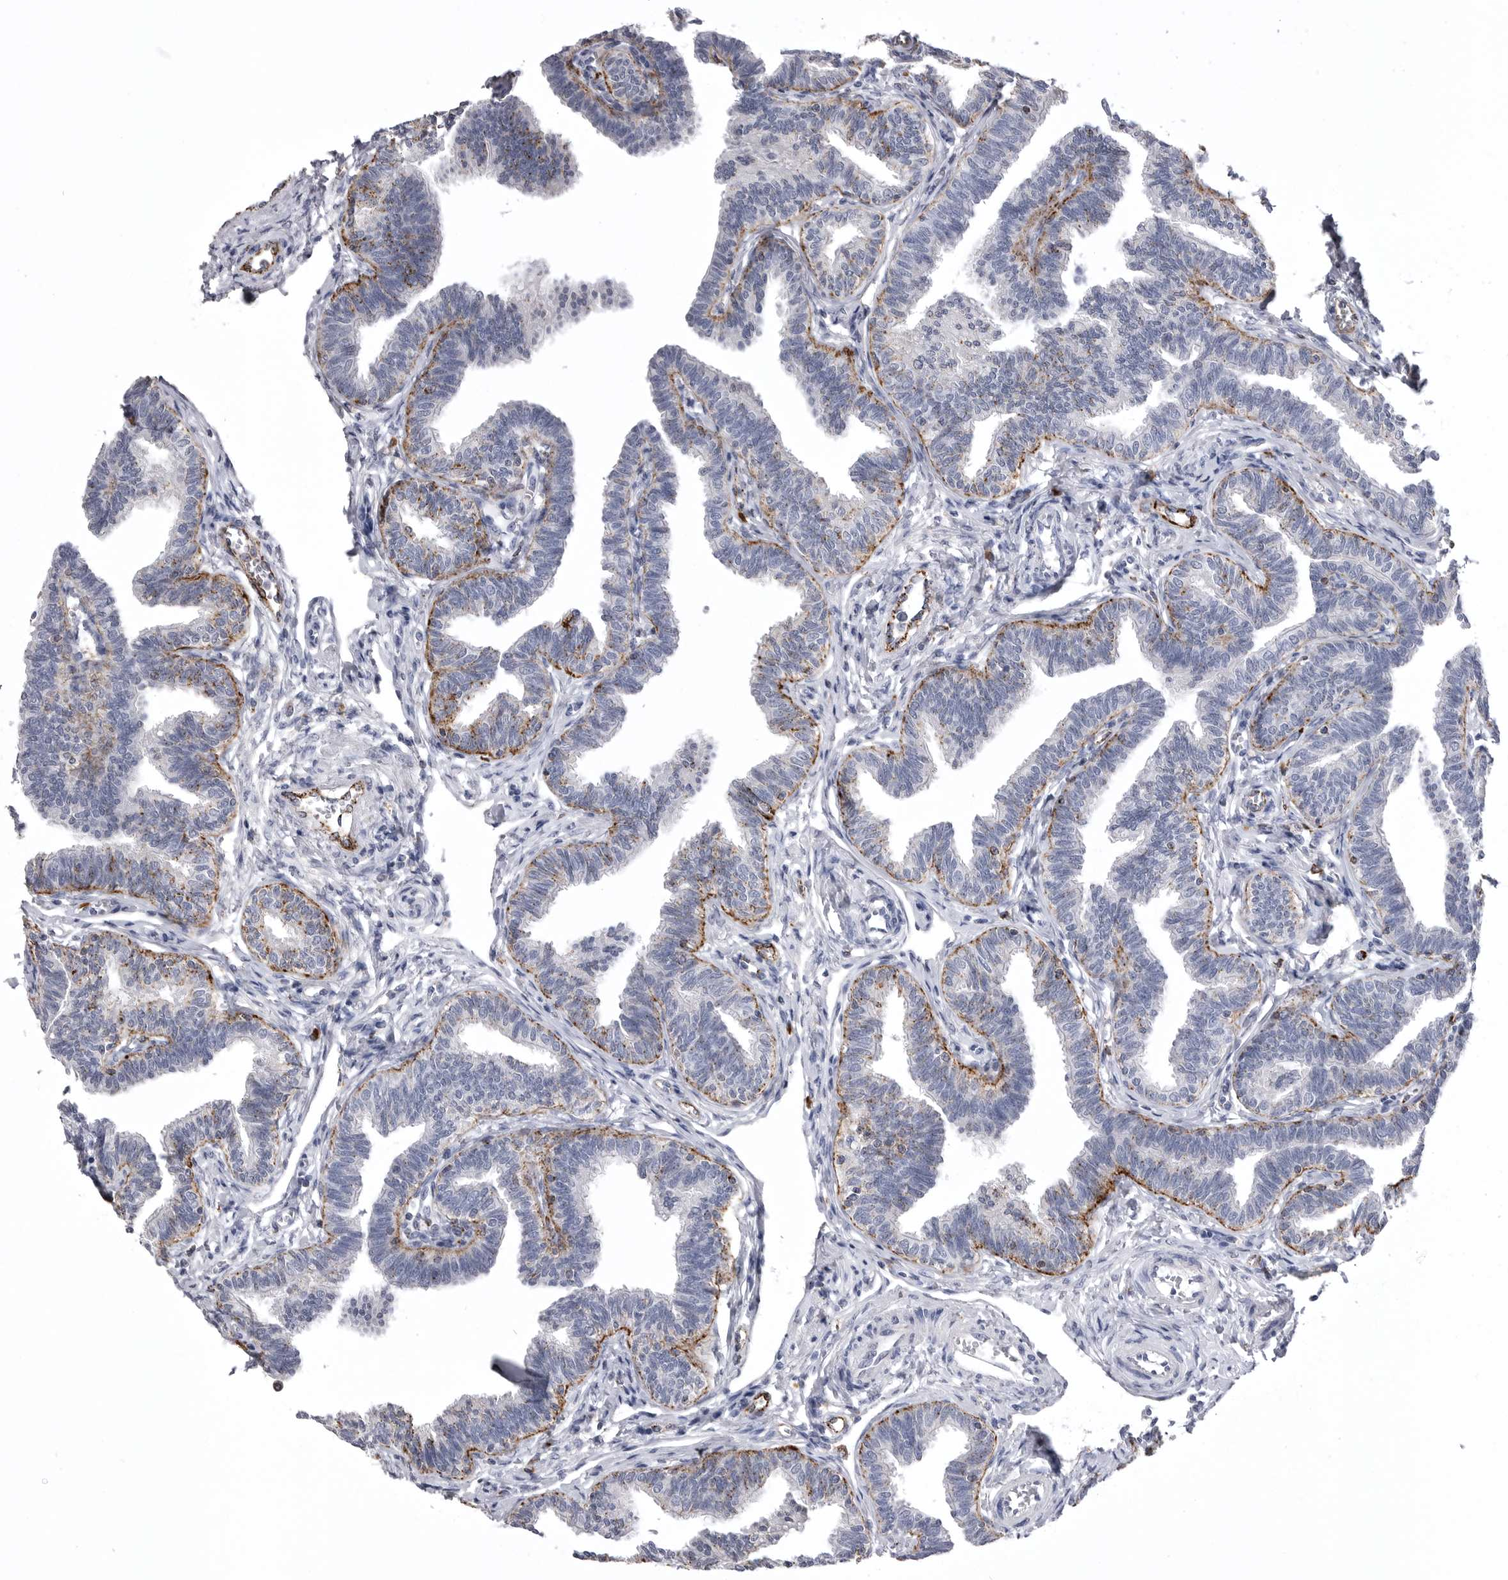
{"staining": {"intensity": "moderate", "quantity": "25%-75%", "location": "cytoplasmic/membranous"}, "tissue": "fallopian tube", "cell_type": "Glandular cells", "image_type": "normal", "snomed": [{"axis": "morphology", "description": "Normal tissue, NOS"}, {"axis": "topography", "description": "Fallopian tube"}, {"axis": "topography", "description": "Ovary"}], "caption": "Fallopian tube stained with immunohistochemistry exhibits moderate cytoplasmic/membranous positivity in approximately 25%-75% of glandular cells.", "gene": "PSPN", "patient": {"sex": "female", "age": 23}}